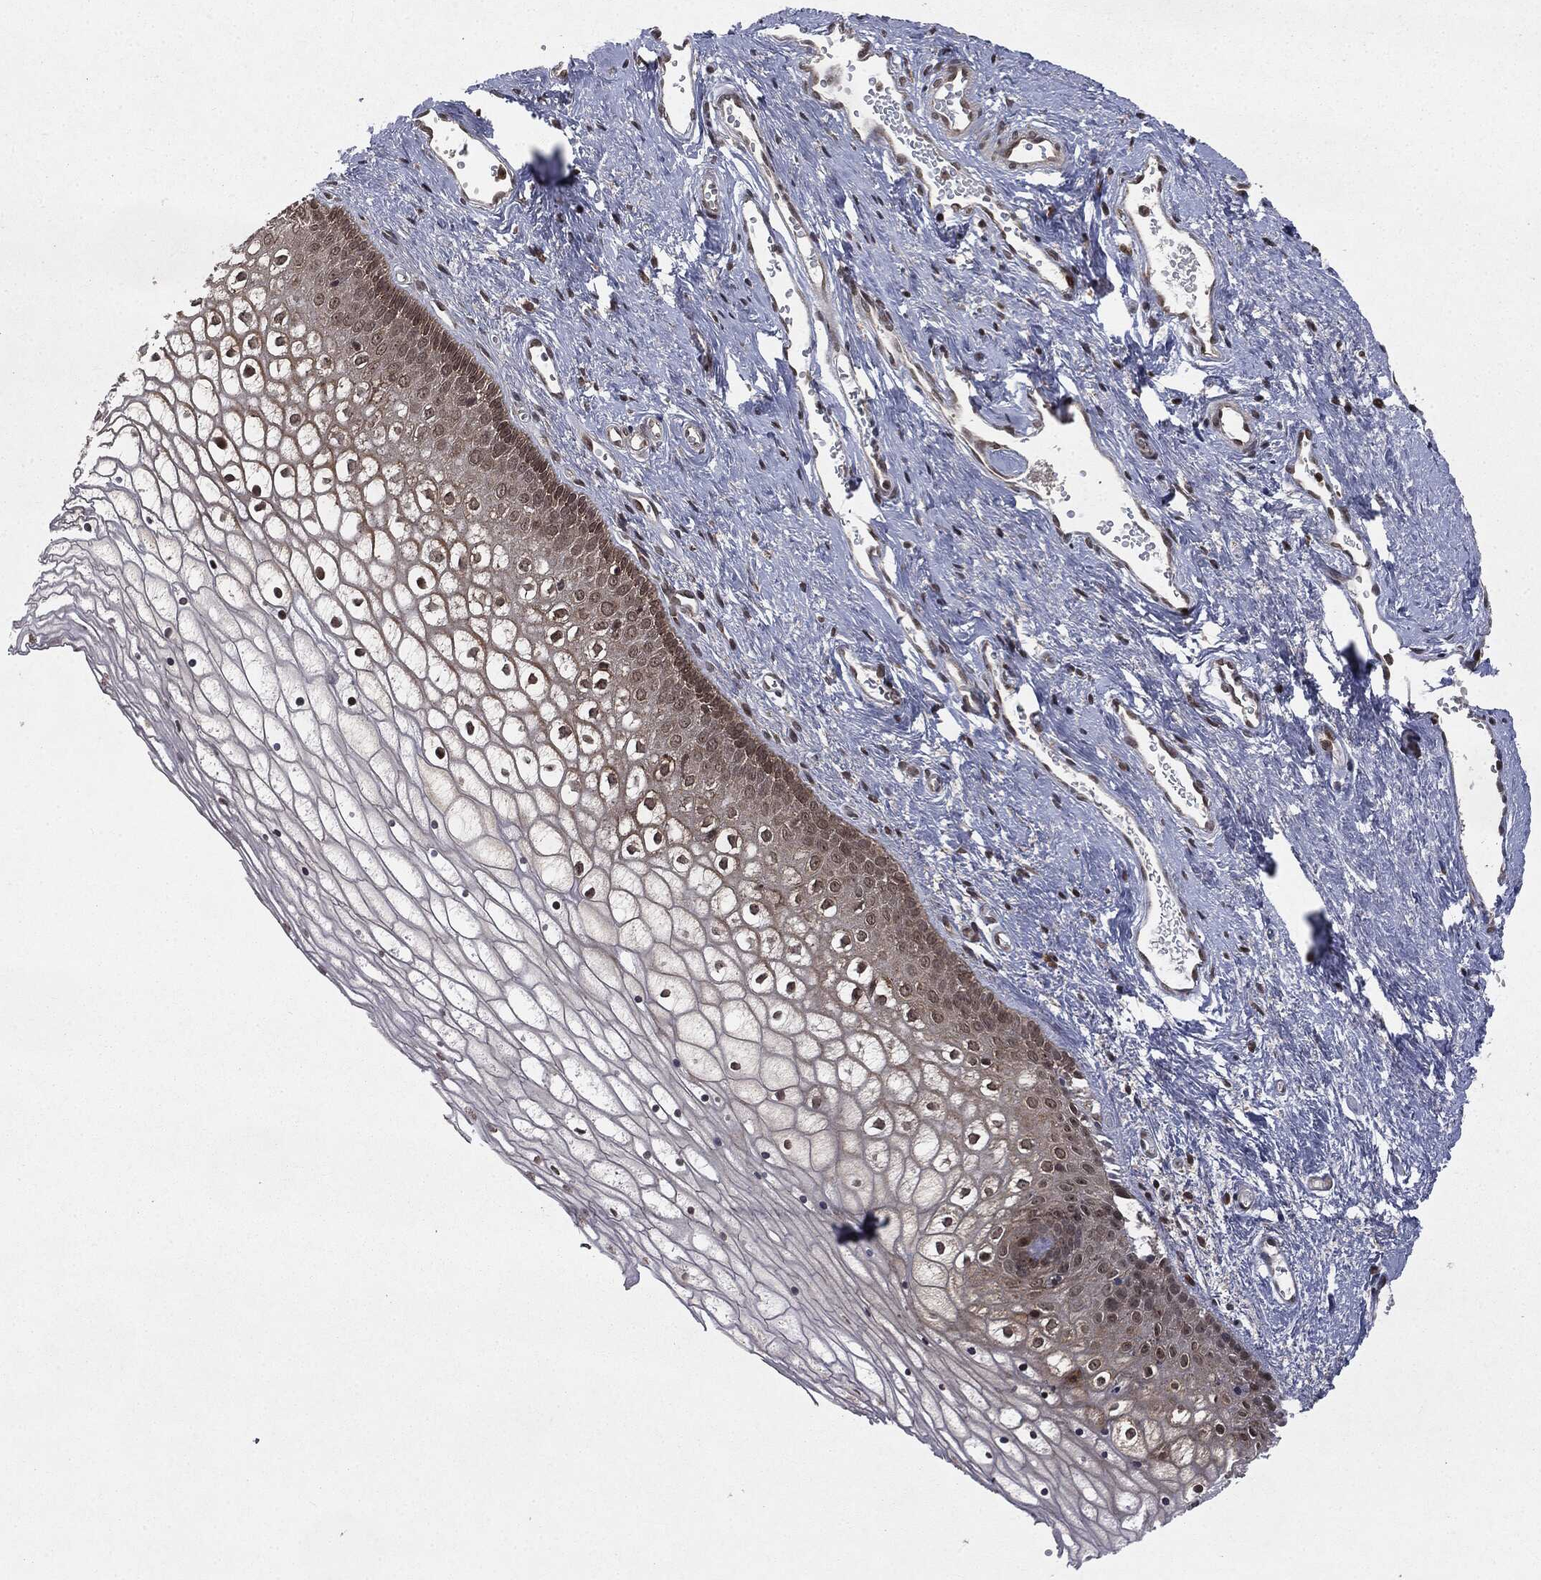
{"staining": {"intensity": "strong", "quantity": "25%-75%", "location": "nuclear"}, "tissue": "vagina", "cell_type": "Squamous epithelial cells", "image_type": "normal", "snomed": [{"axis": "morphology", "description": "Normal tissue, NOS"}, {"axis": "topography", "description": "Vagina"}], "caption": "DAB (3,3'-diaminobenzidine) immunohistochemical staining of unremarkable vagina exhibits strong nuclear protein expression in approximately 25%-75% of squamous epithelial cells. The protein is stained brown, and the nuclei are stained in blue (DAB (3,3'-diaminobenzidine) IHC with brightfield microscopy, high magnification).", "gene": "STAU2", "patient": {"sex": "female", "age": 32}}